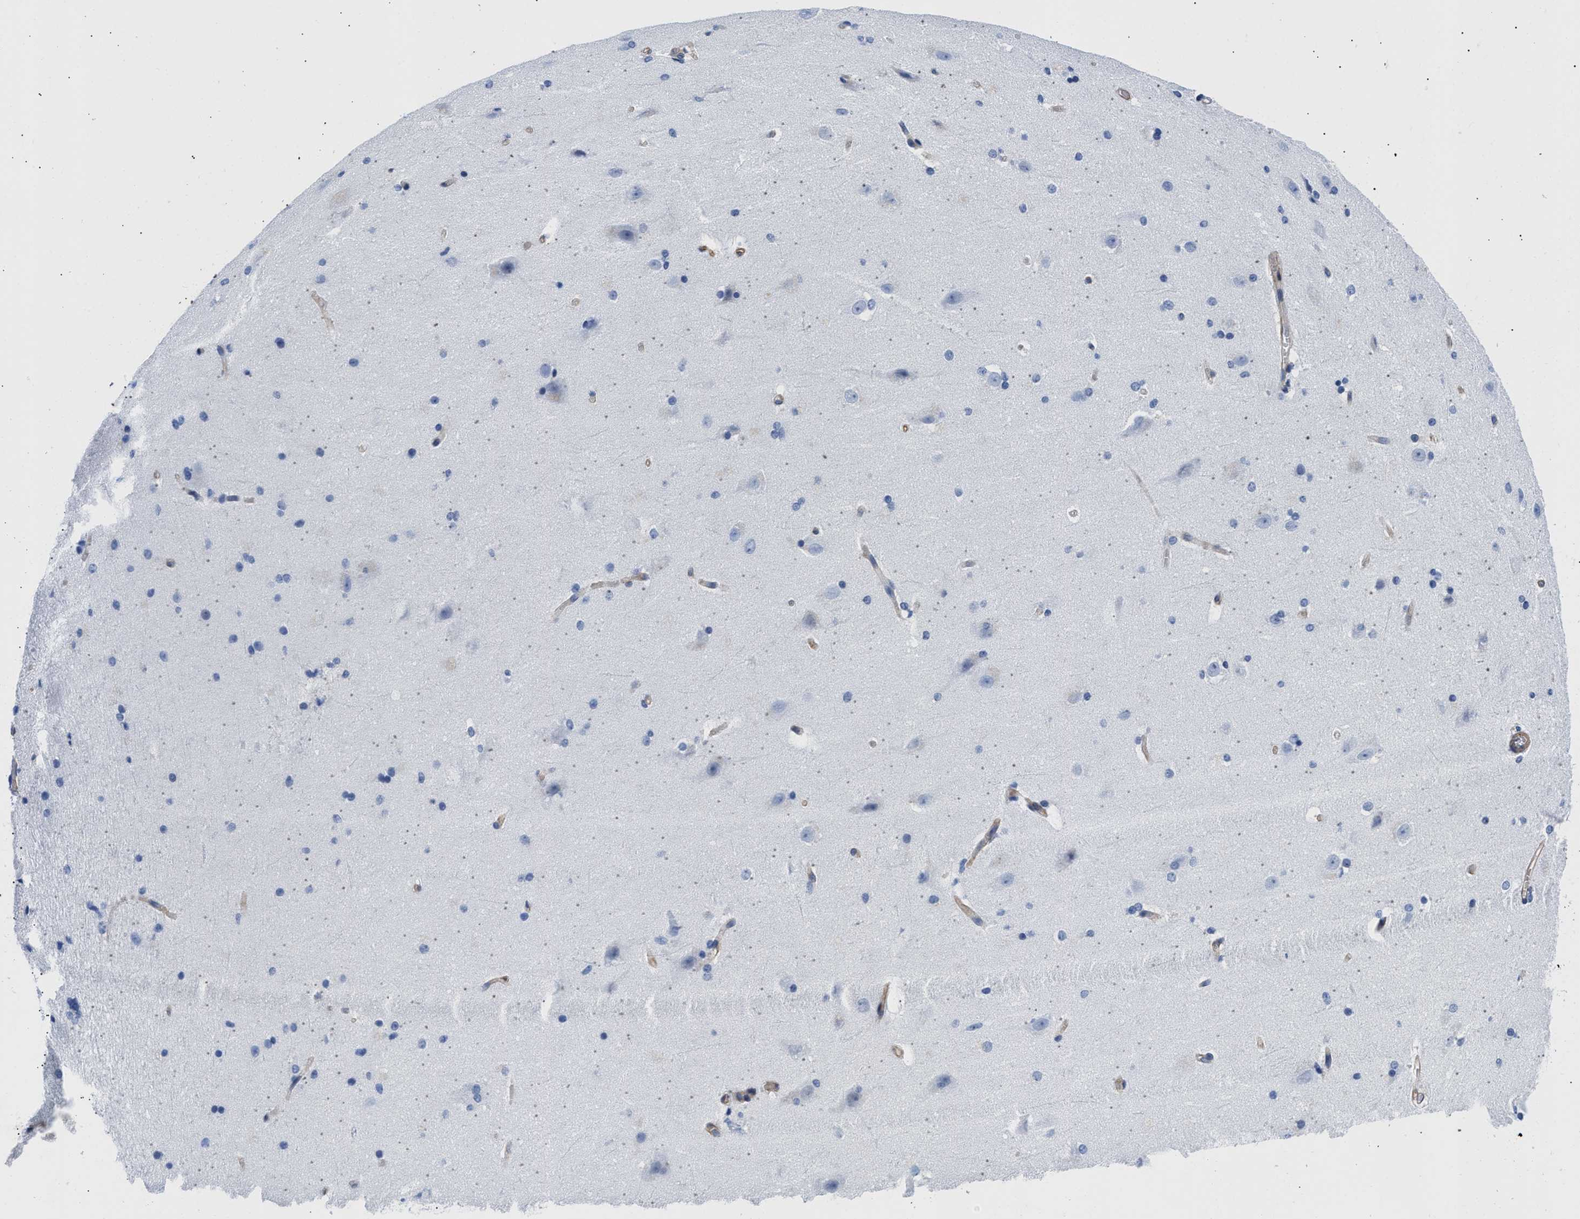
{"staining": {"intensity": "weak", "quantity": ">75%", "location": "cytoplasmic/membranous"}, "tissue": "cerebral cortex", "cell_type": "Endothelial cells", "image_type": "normal", "snomed": [{"axis": "morphology", "description": "Normal tissue, NOS"}, {"axis": "topography", "description": "Cerebral cortex"}, {"axis": "topography", "description": "Hippocampus"}], "caption": "Protein expression by immunohistochemistry demonstrates weak cytoplasmic/membranous expression in approximately >75% of endothelial cells in benign cerebral cortex.", "gene": "TRIM29", "patient": {"sex": "female", "age": 19}}